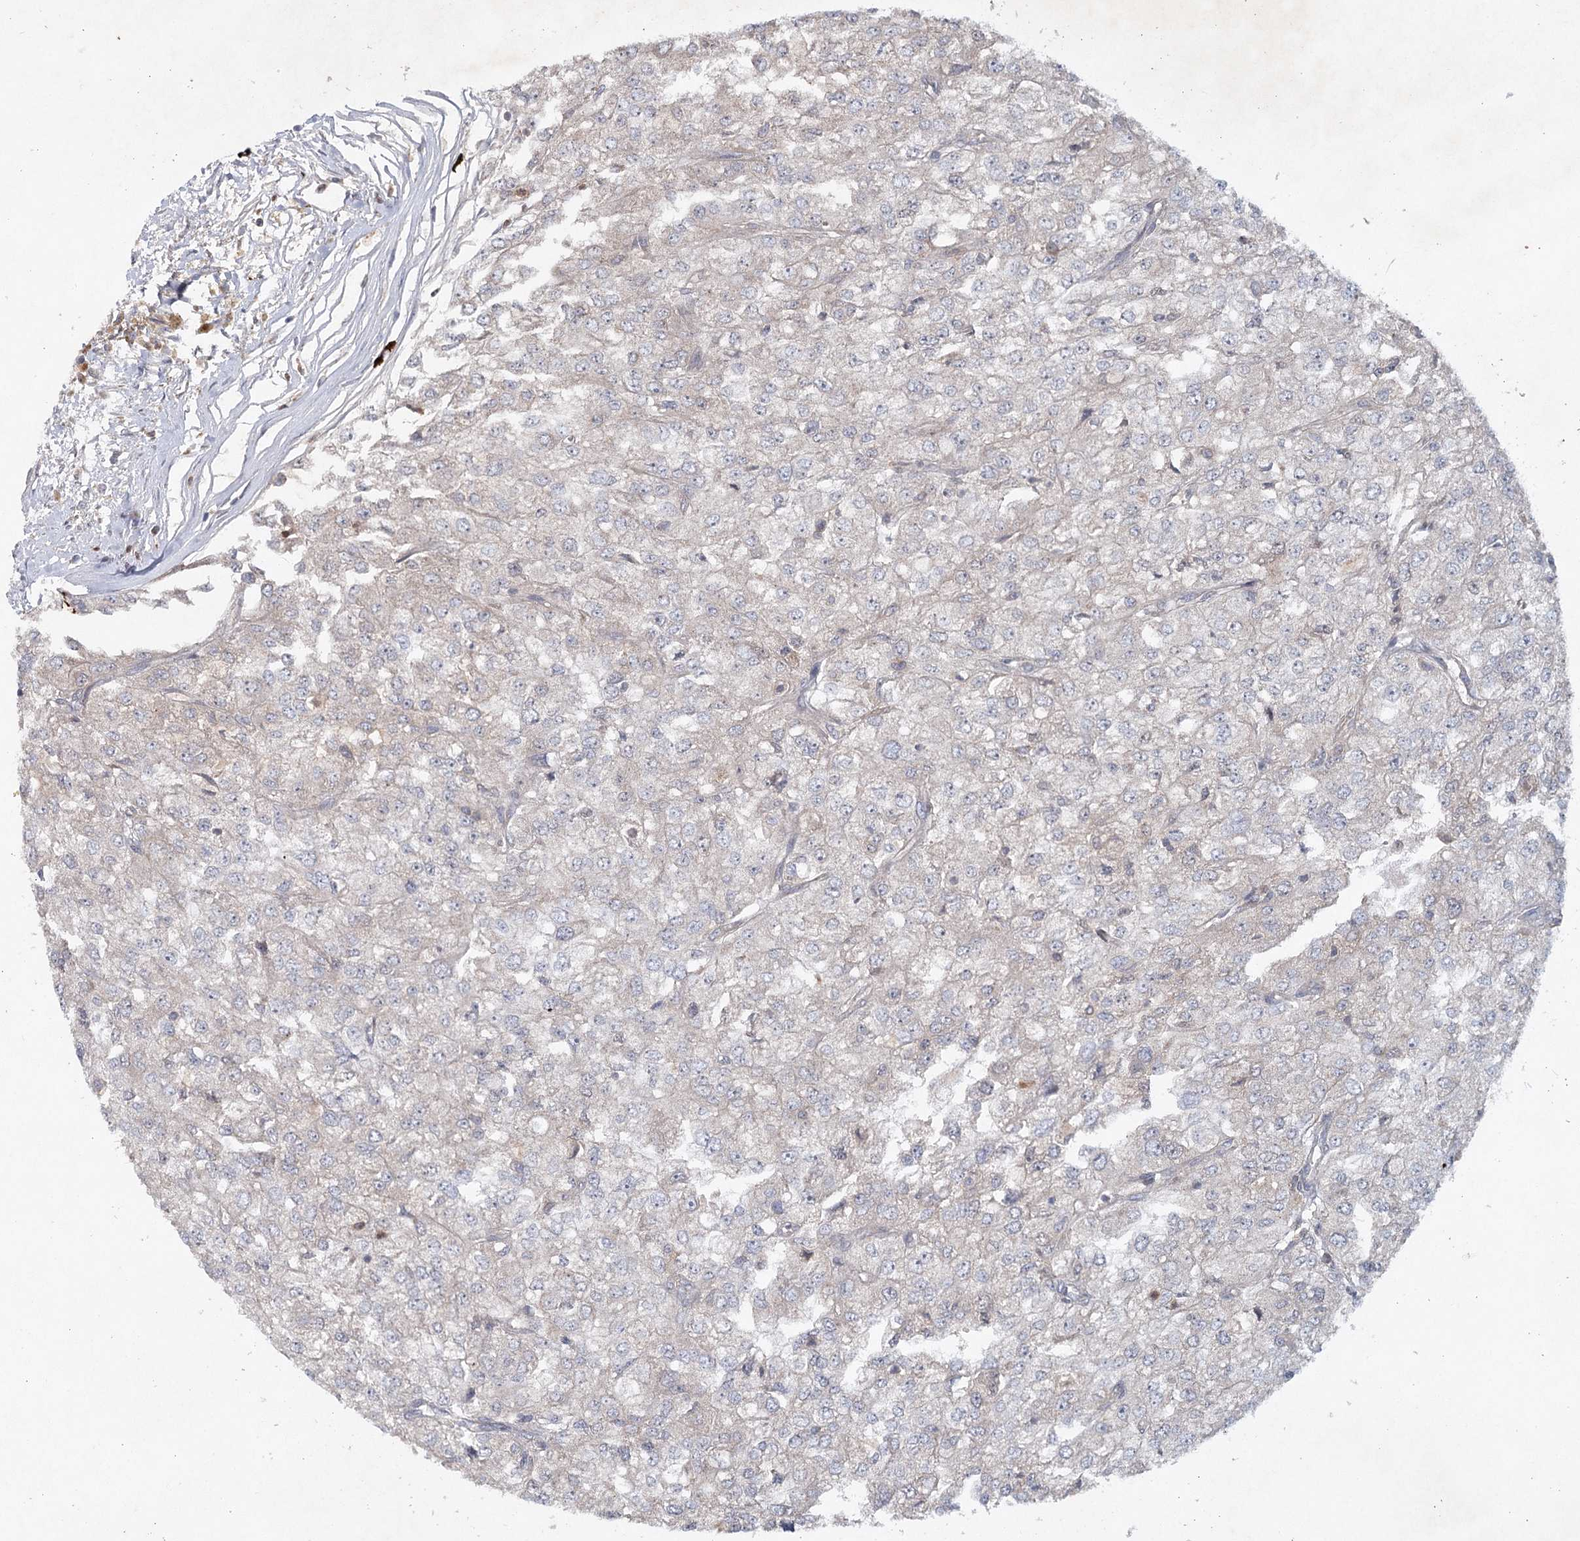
{"staining": {"intensity": "negative", "quantity": "none", "location": "none"}, "tissue": "renal cancer", "cell_type": "Tumor cells", "image_type": "cancer", "snomed": [{"axis": "morphology", "description": "Adenocarcinoma, NOS"}, {"axis": "topography", "description": "Kidney"}], "caption": "Renal cancer stained for a protein using immunohistochemistry (IHC) shows no expression tumor cells.", "gene": "MAP3K13", "patient": {"sex": "female", "age": 54}}